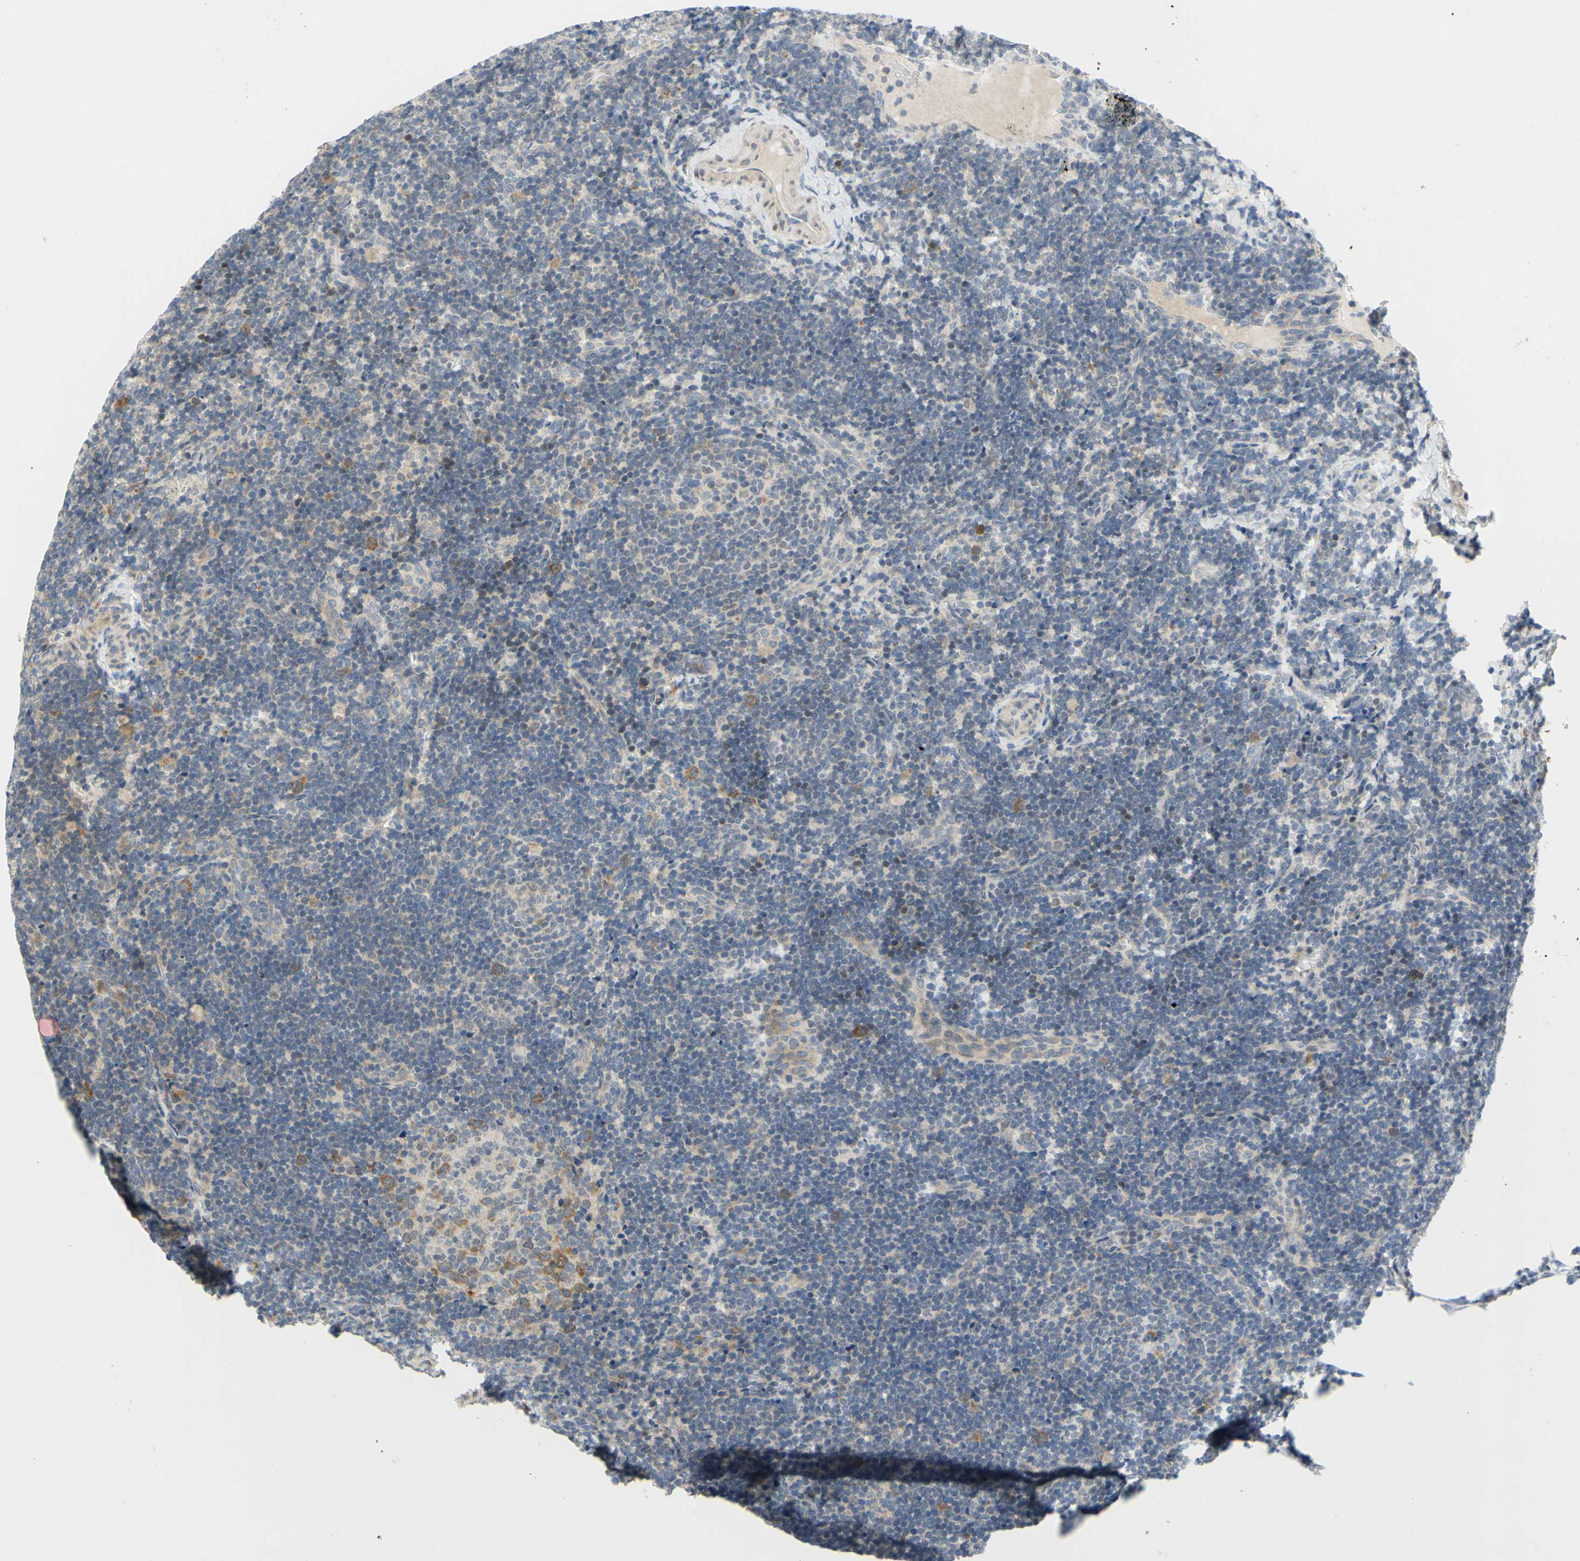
{"staining": {"intensity": "moderate", "quantity": "<25%", "location": "cytoplasmic/membranous"}, "tissue": "lymph node", "cell_type": "Germinal center cells", "image_type": "normal", "snomed": [{"axis": "morphology", "description": "Normal tissue, NOS"}, {"axis": "topography", "description": "Lymph node"}], "caption": "Immunohistochemistry (IHC) (DAB) staining of unremarkable human lymph node shows moderate cytoplasmic/membranous protein expression in approximately <25% of germinal center cells. (IHC, brightfield microscopy, high magnification).", "gene": "CCNB2", "patient": {"sex": "female", "age": 14}}